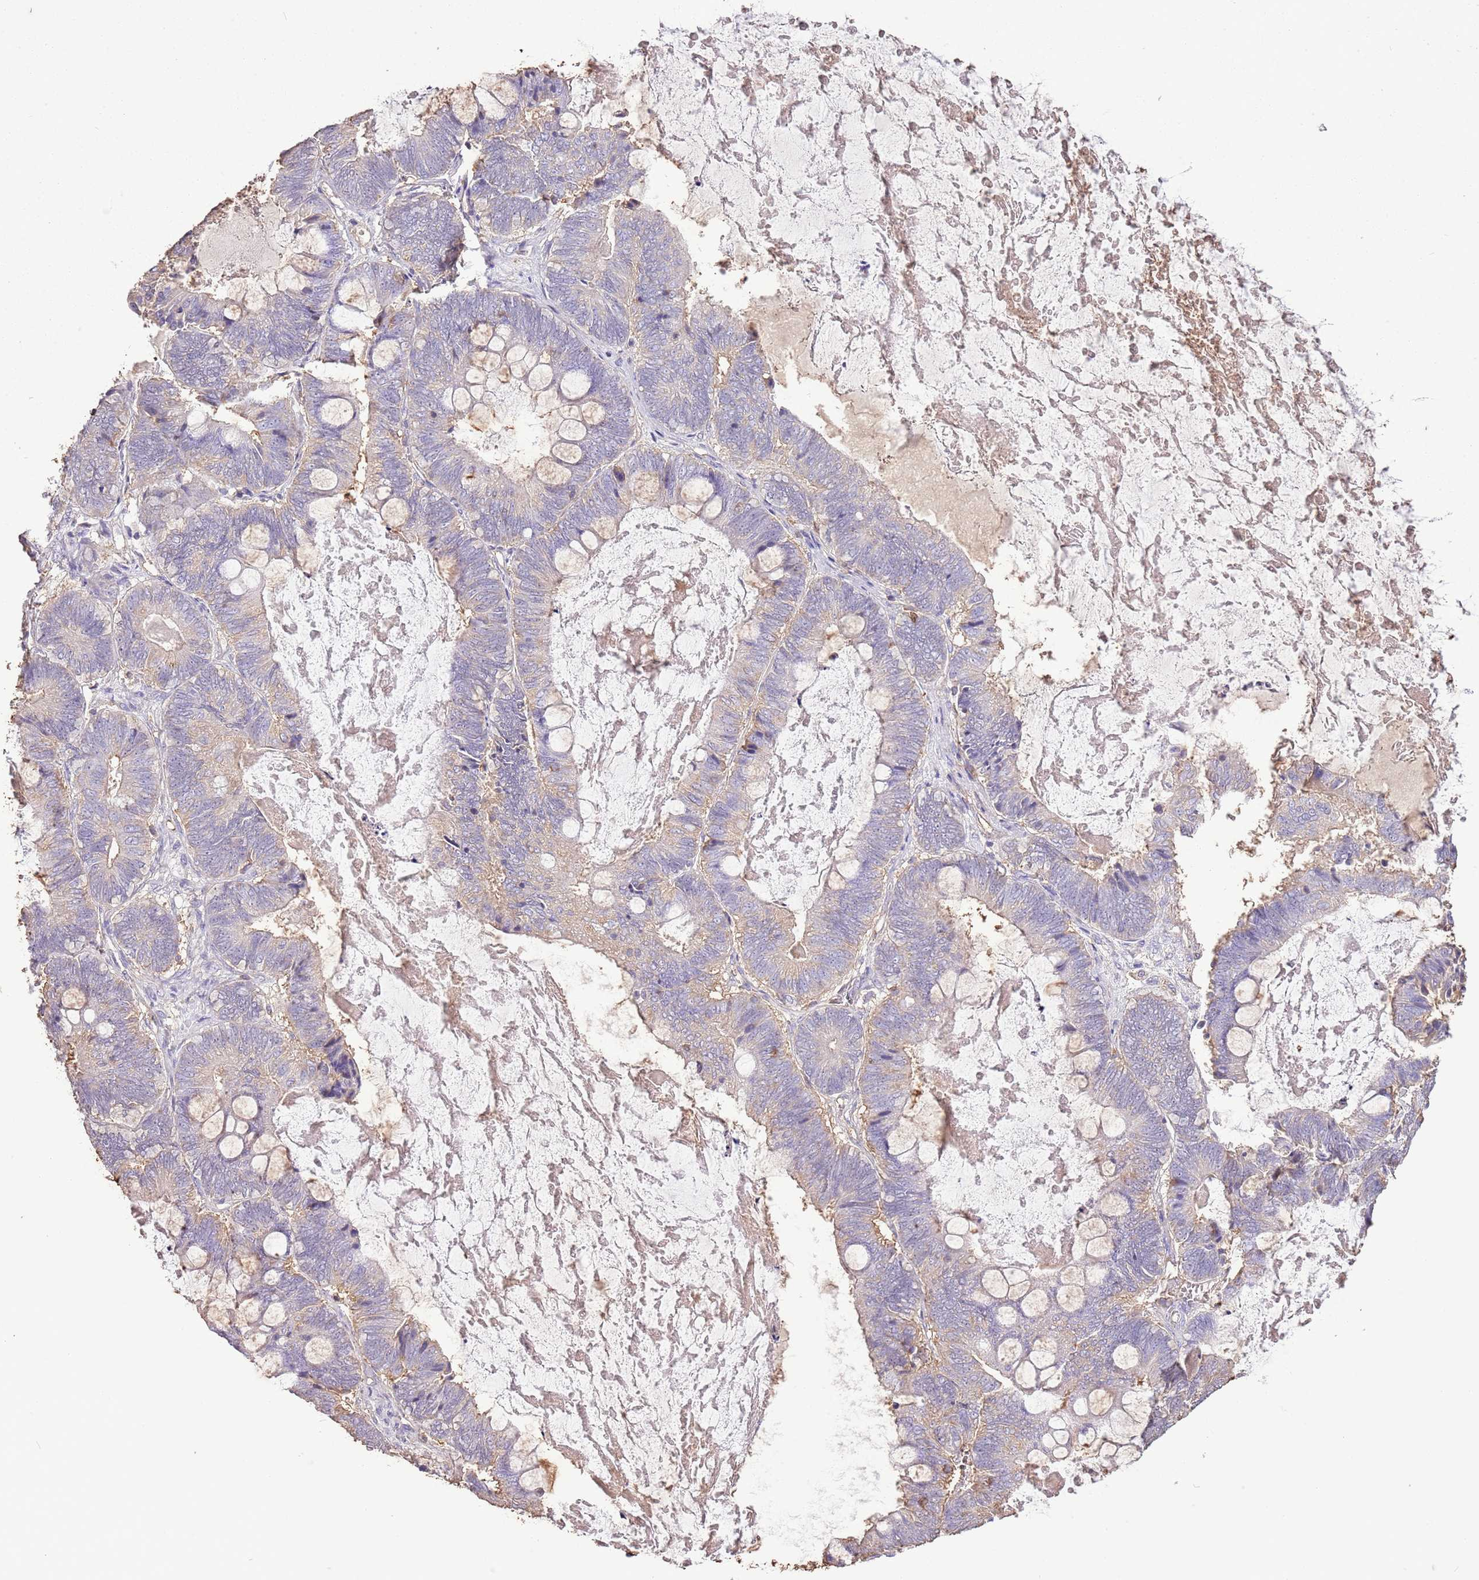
{"staining": {"intensity": "weak", "quantity": "<25%", "location": "cytoplasmic/membranous"}, "tissue": "ovarian cancer", "cell_type": "Tumor cells", "image_type": "cancer", "snomed": [{"axis": "morphology", "description": "Cystadenocarcinoma, mucinous, NOS"}, {"axis": "topography", "description": "Ovary"}], "caption": "Human mucinous cystadenocarcinoma (ovarian) stained for a protein using immunohistochemistry reveals no positivity in tumor cells.", "gene": "ARL10", "patient": {"sex": "female", "age": 61}}